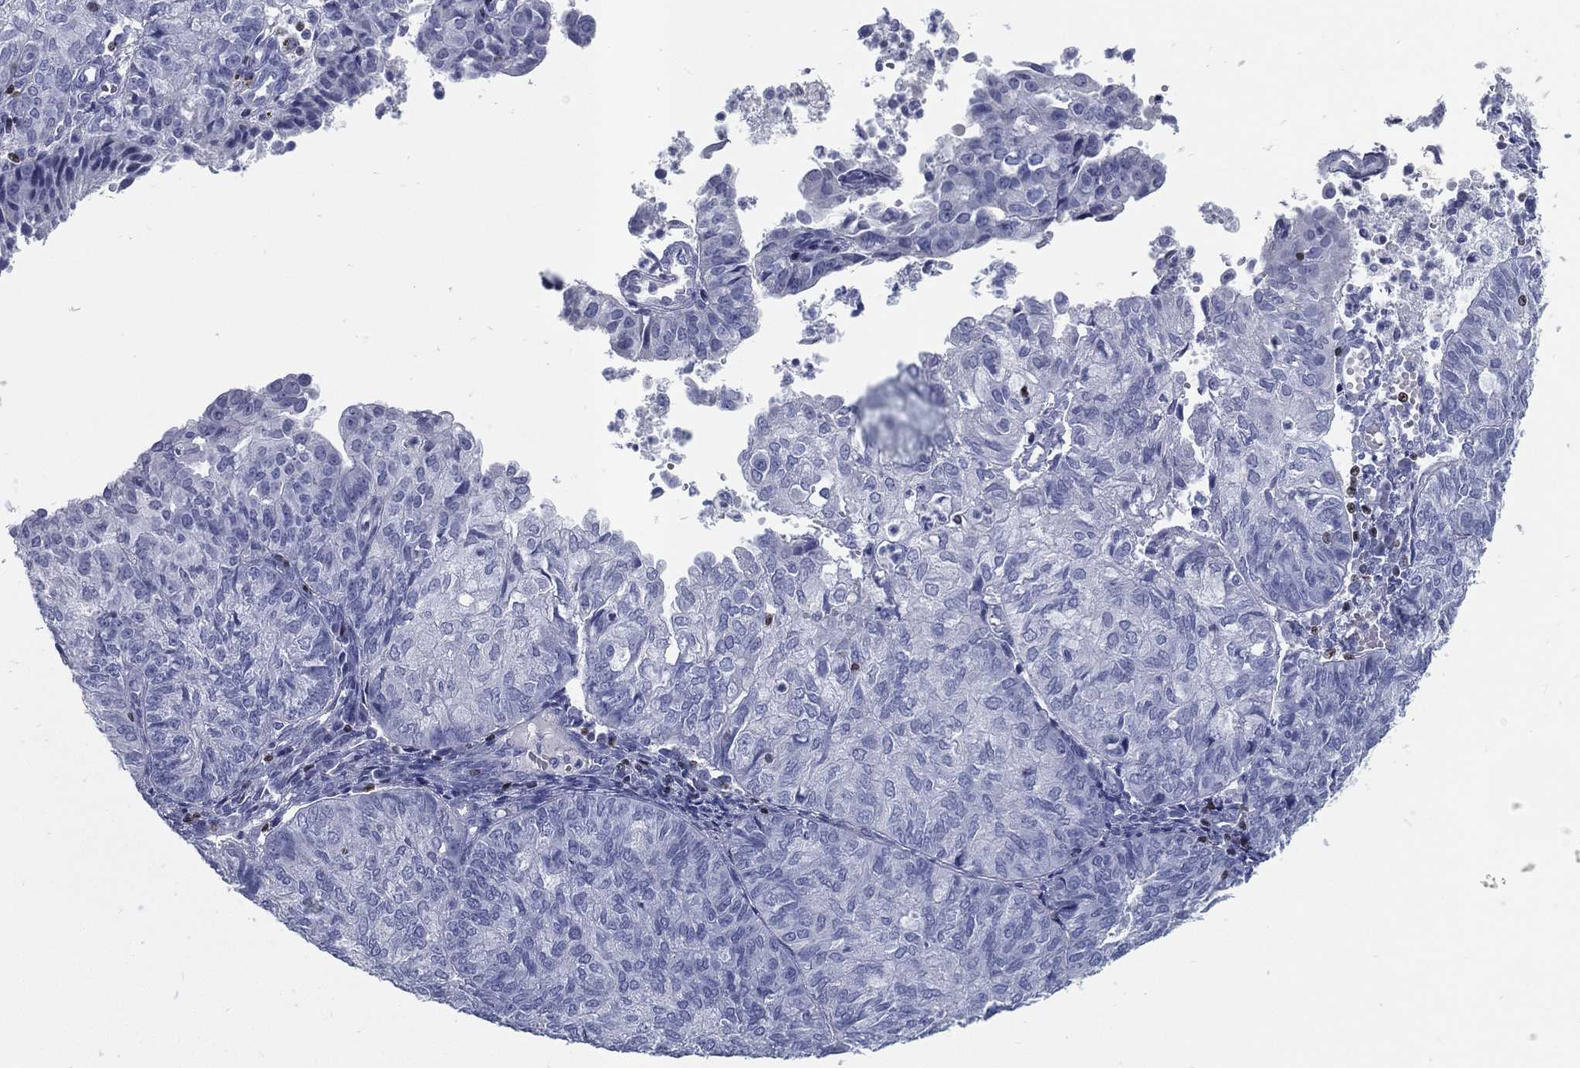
{"staining": {"intensity": "negative", "quantity": "none", "location": "none"}, "tissue": "endometrial cancer", "cell_type": "Tumor cells", "image_type": "cancer", "snomed": [{"axis": "morphology", "description": "Adenocarcinoma, NOS"}, {"axis": "topography", "description": "Endometrium"}], "caption": "The histopathology image demonstrates no significant staining in tumor cells of adenocarcinoma (endometrial).", "gene": "PYHIN1", "patient": {"sex": "female", "age": 82}}